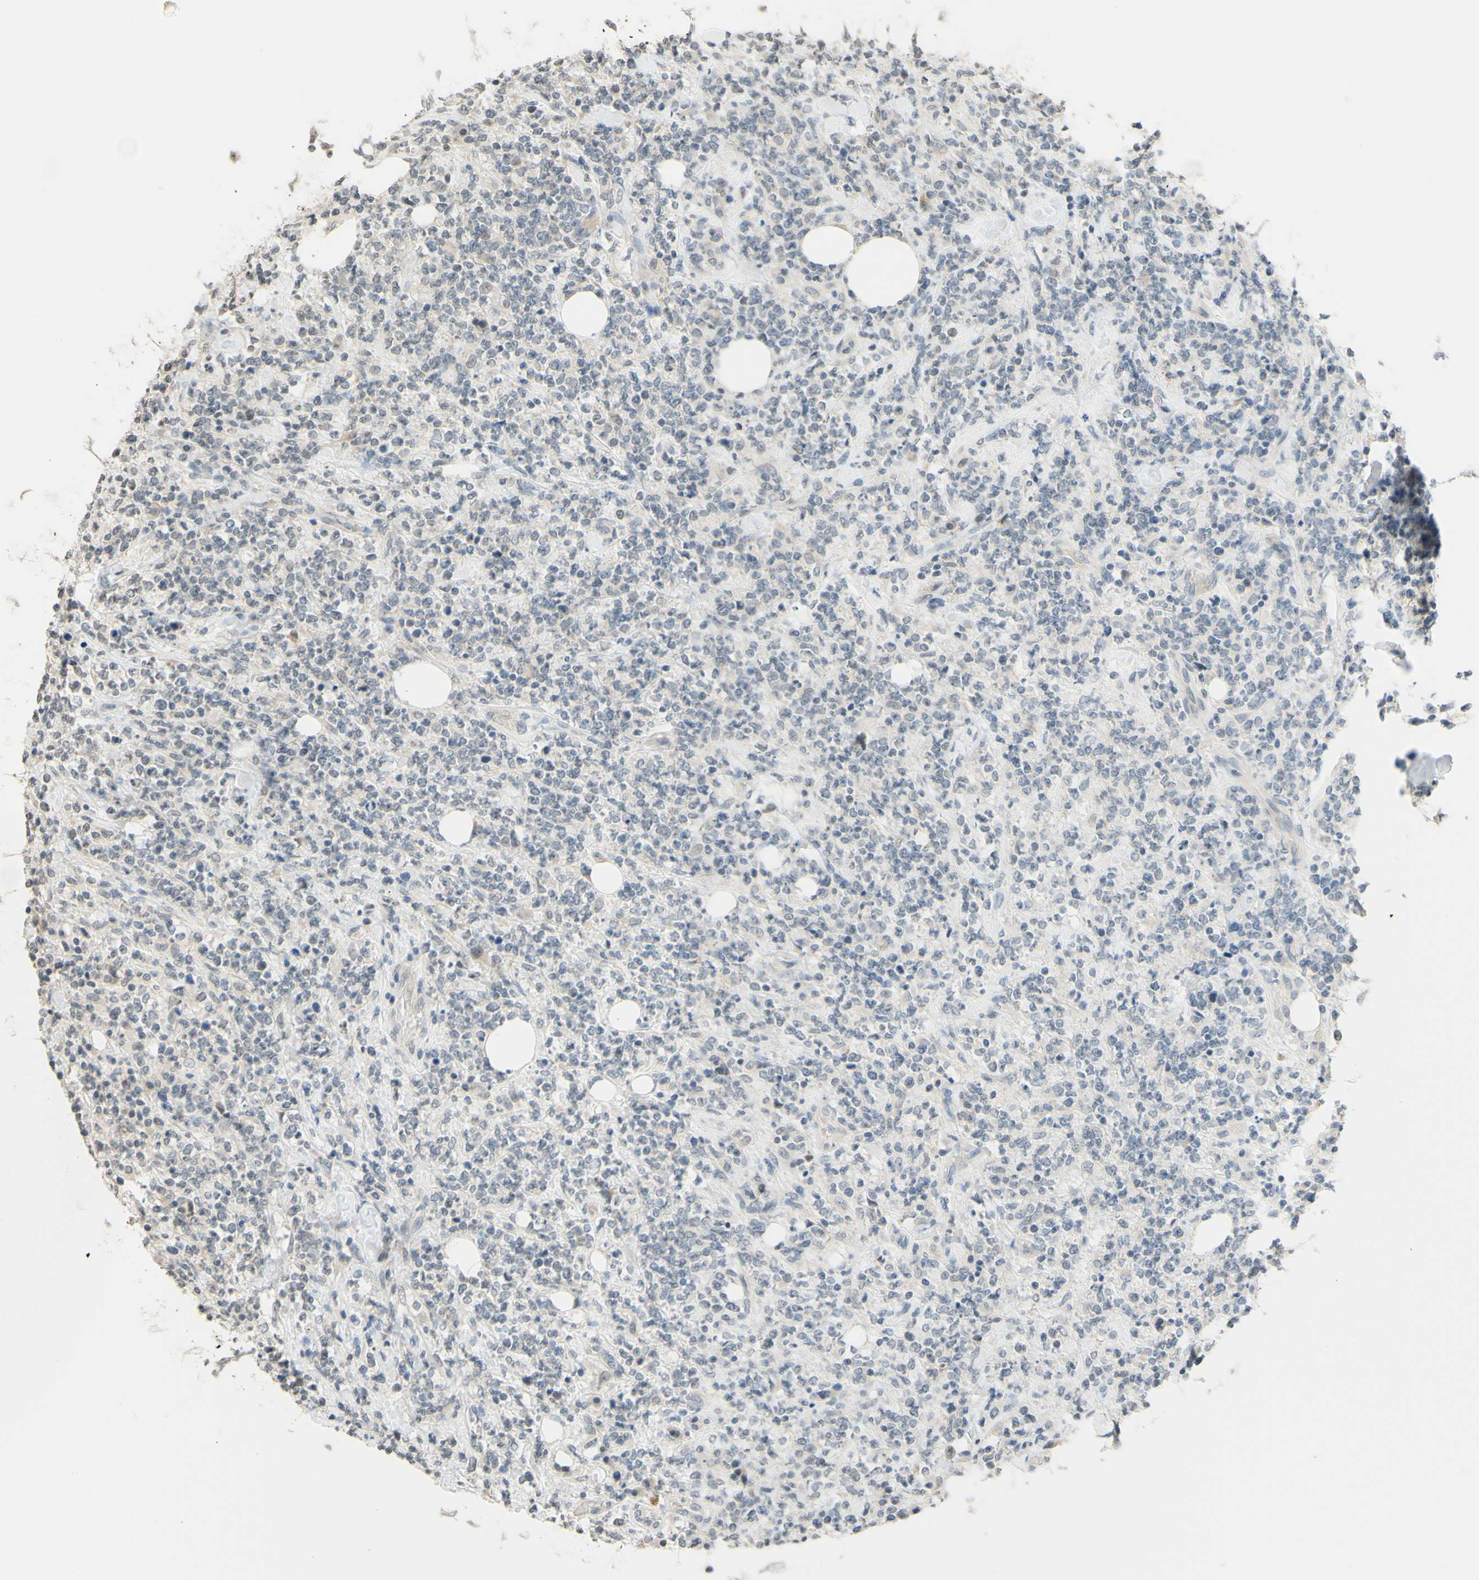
{"staining": {"intensity": "negative", "quantity": "none", "location": "none"}, "tissue": "lymphoma", "cell_type": "Tumor cells", "image_type": "cancer", "snomed": [{"axis": "morphology", "description": "Malignant lymphoma, non-Hodgkin's type, High grade"}, {"axis": "topography", "description": "Soft tissue"}], "caption": "Immunohistochemical staining of human high-grade malignant lymphoma, non-Hodgkin's type reveals no significant staining in tumor cells. The staining is performed using DAB brown chromogen with nuclei counter-stained in using hematoxylin.", "gene": "MAG", "patient": {"sex": "male", "age": 18}}